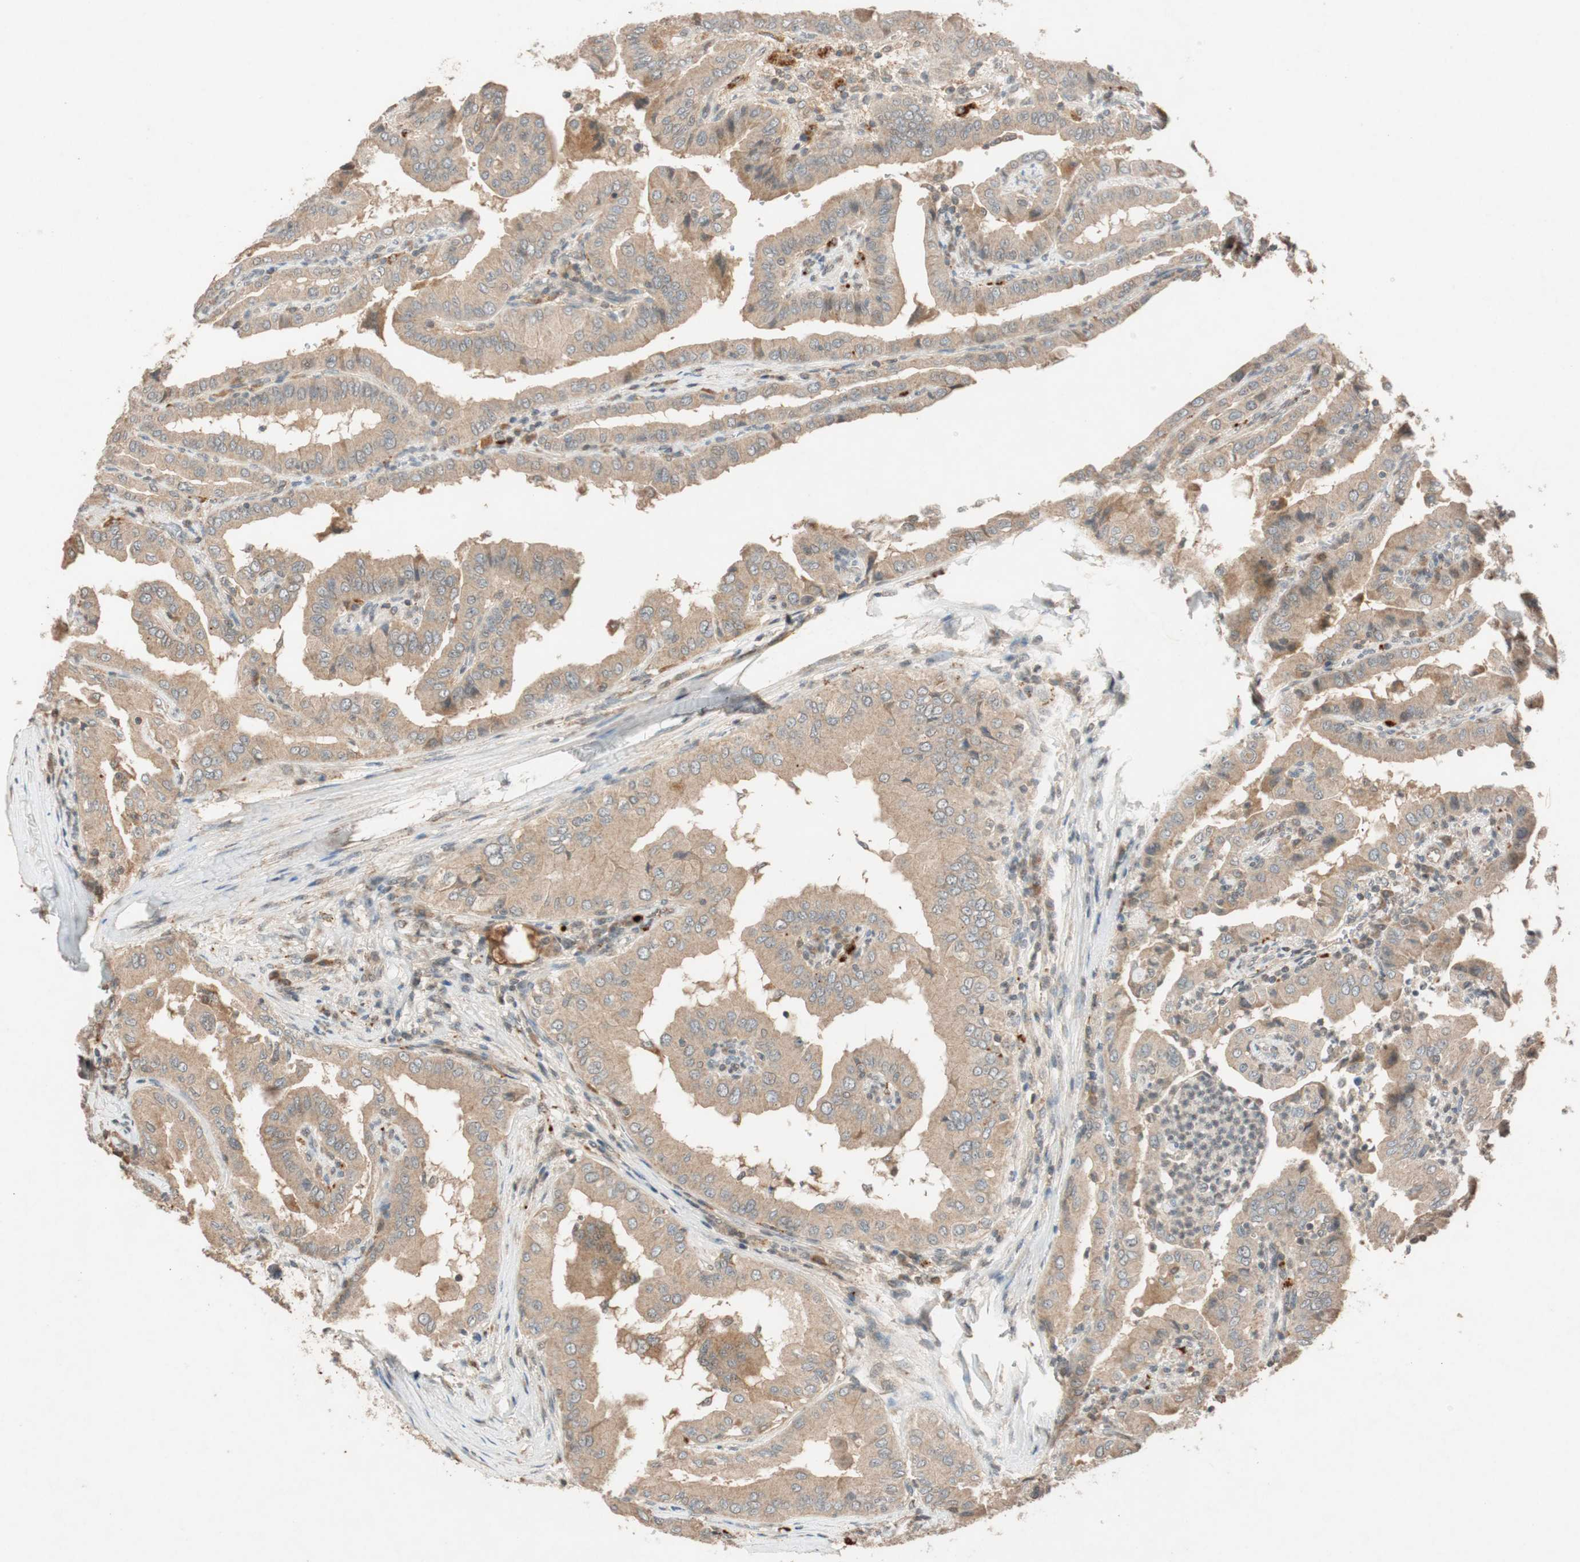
{"staining": {"intensity": "moderate", "quantity": ">75%", "location": "cytoplasmic/membranous"}, "tissue": "thyroid cancer", "cell_type": "Tumor cells", "image_type": "cancer", "snomed": [{"axis": "morphology", "description": "Papillary adenocarcinoma, NOS"}, {"axis": "topography", "description": "Thyroid gland"}], "caption": "About >75% of tumor cells in papillary adenocarcinoma (thyroid) display moderate cytoplasmic/membranous protein staining as visualized by brown immunohistochemical staining.", "gene": "GLB1", "patient": {"sex": "male", "age": 33}}